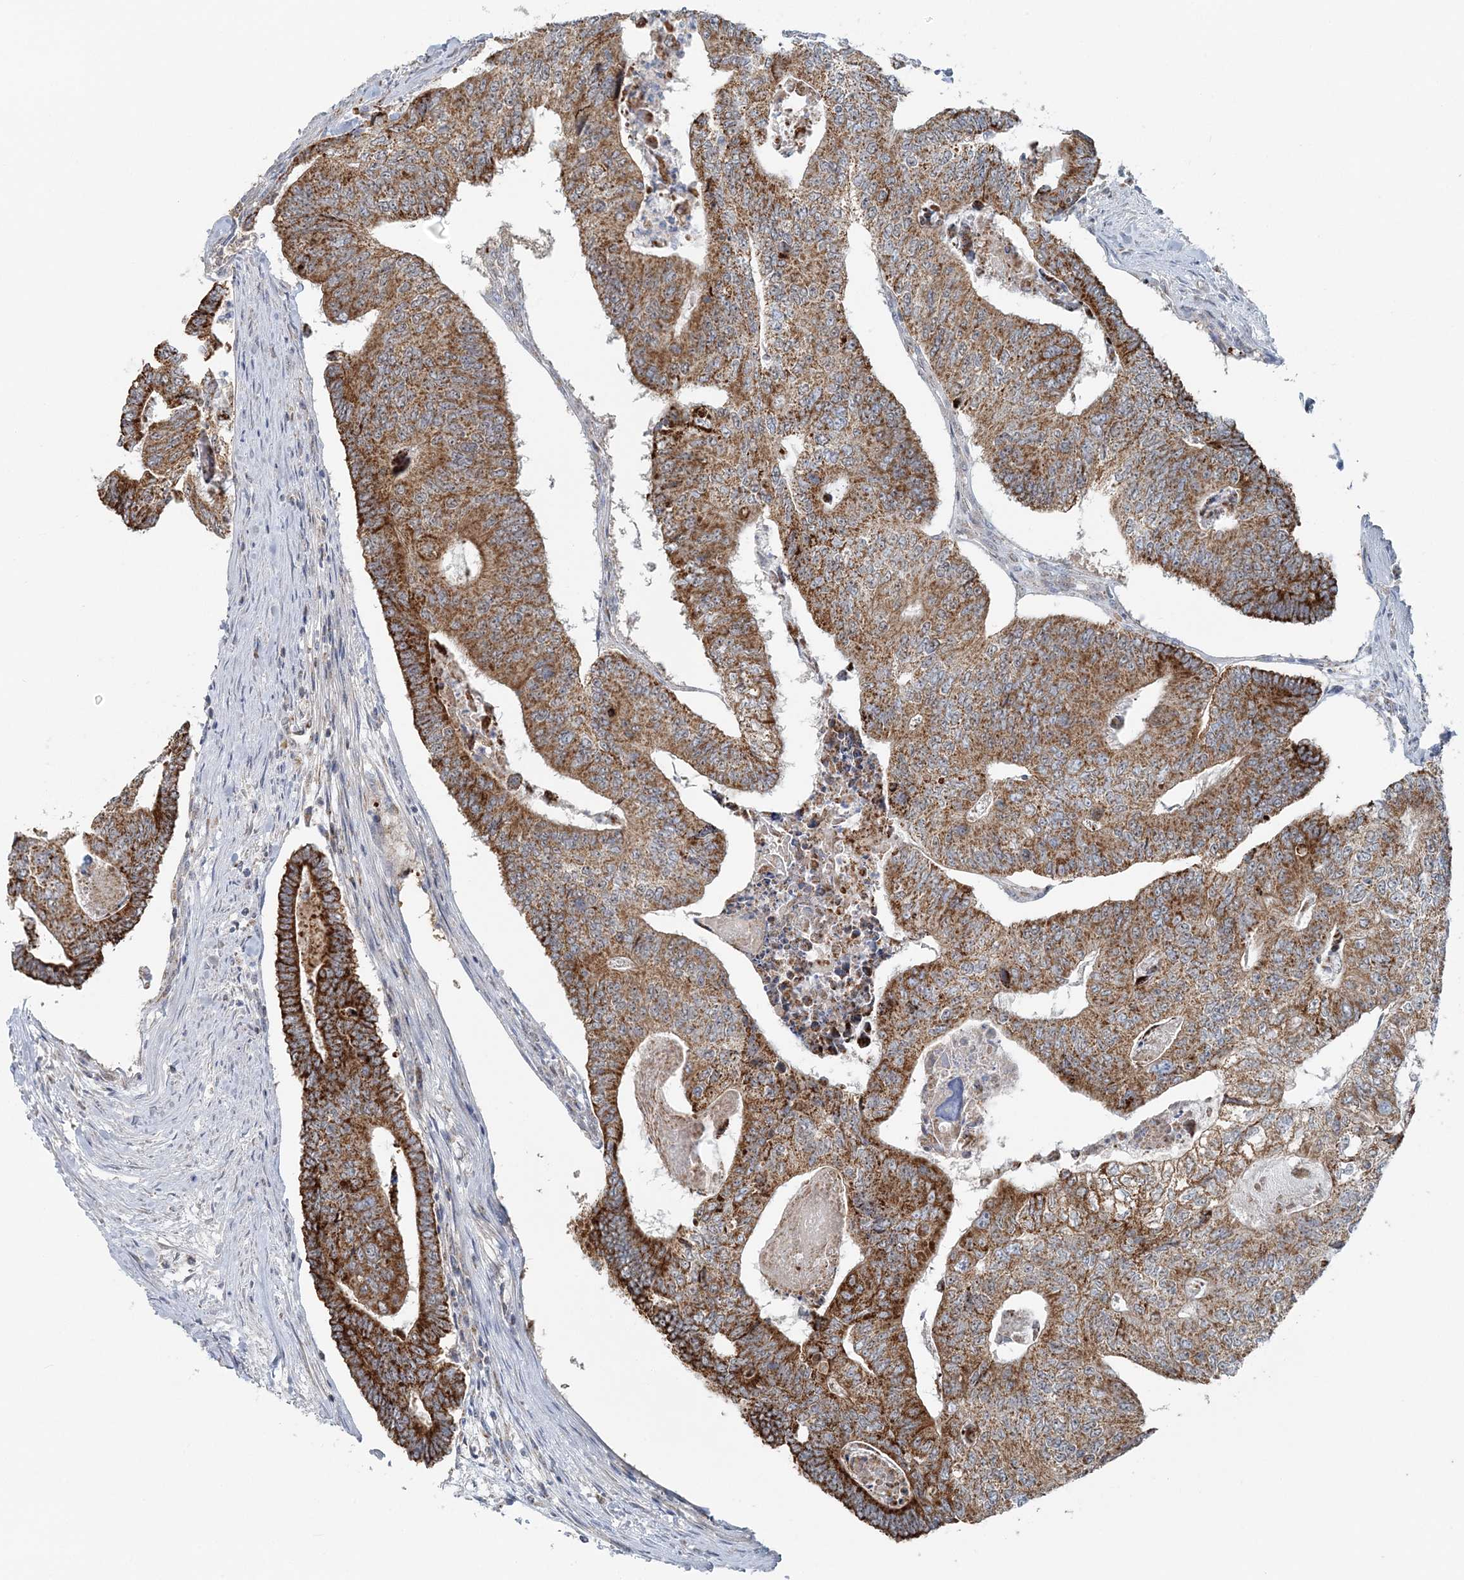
{"staining": {"intensity": "strong", "quantity": ">75%", "location": "cytoplasmic/membranous"}, "tissue": "colorectal cancer", "cell_type": "Tumor cells", "image_type": "cancer", "snomed": [{"axis": "morphology", "description": "Adenocarcinoma, NOS"}, {"axis": "topography", "description": "Colon"}], "caption": "This micrograph demonstrates adenocarcinoma (colorectal) stained with immunohistochemistry (IHC) to label a protein in brown. The cytoplasmic/membranous of tumor cells show strong positivity for the protein. Nuclei are counter-stained blue.", "gene": "RNF150", "patient": {"sex": "female", "age": 67}}